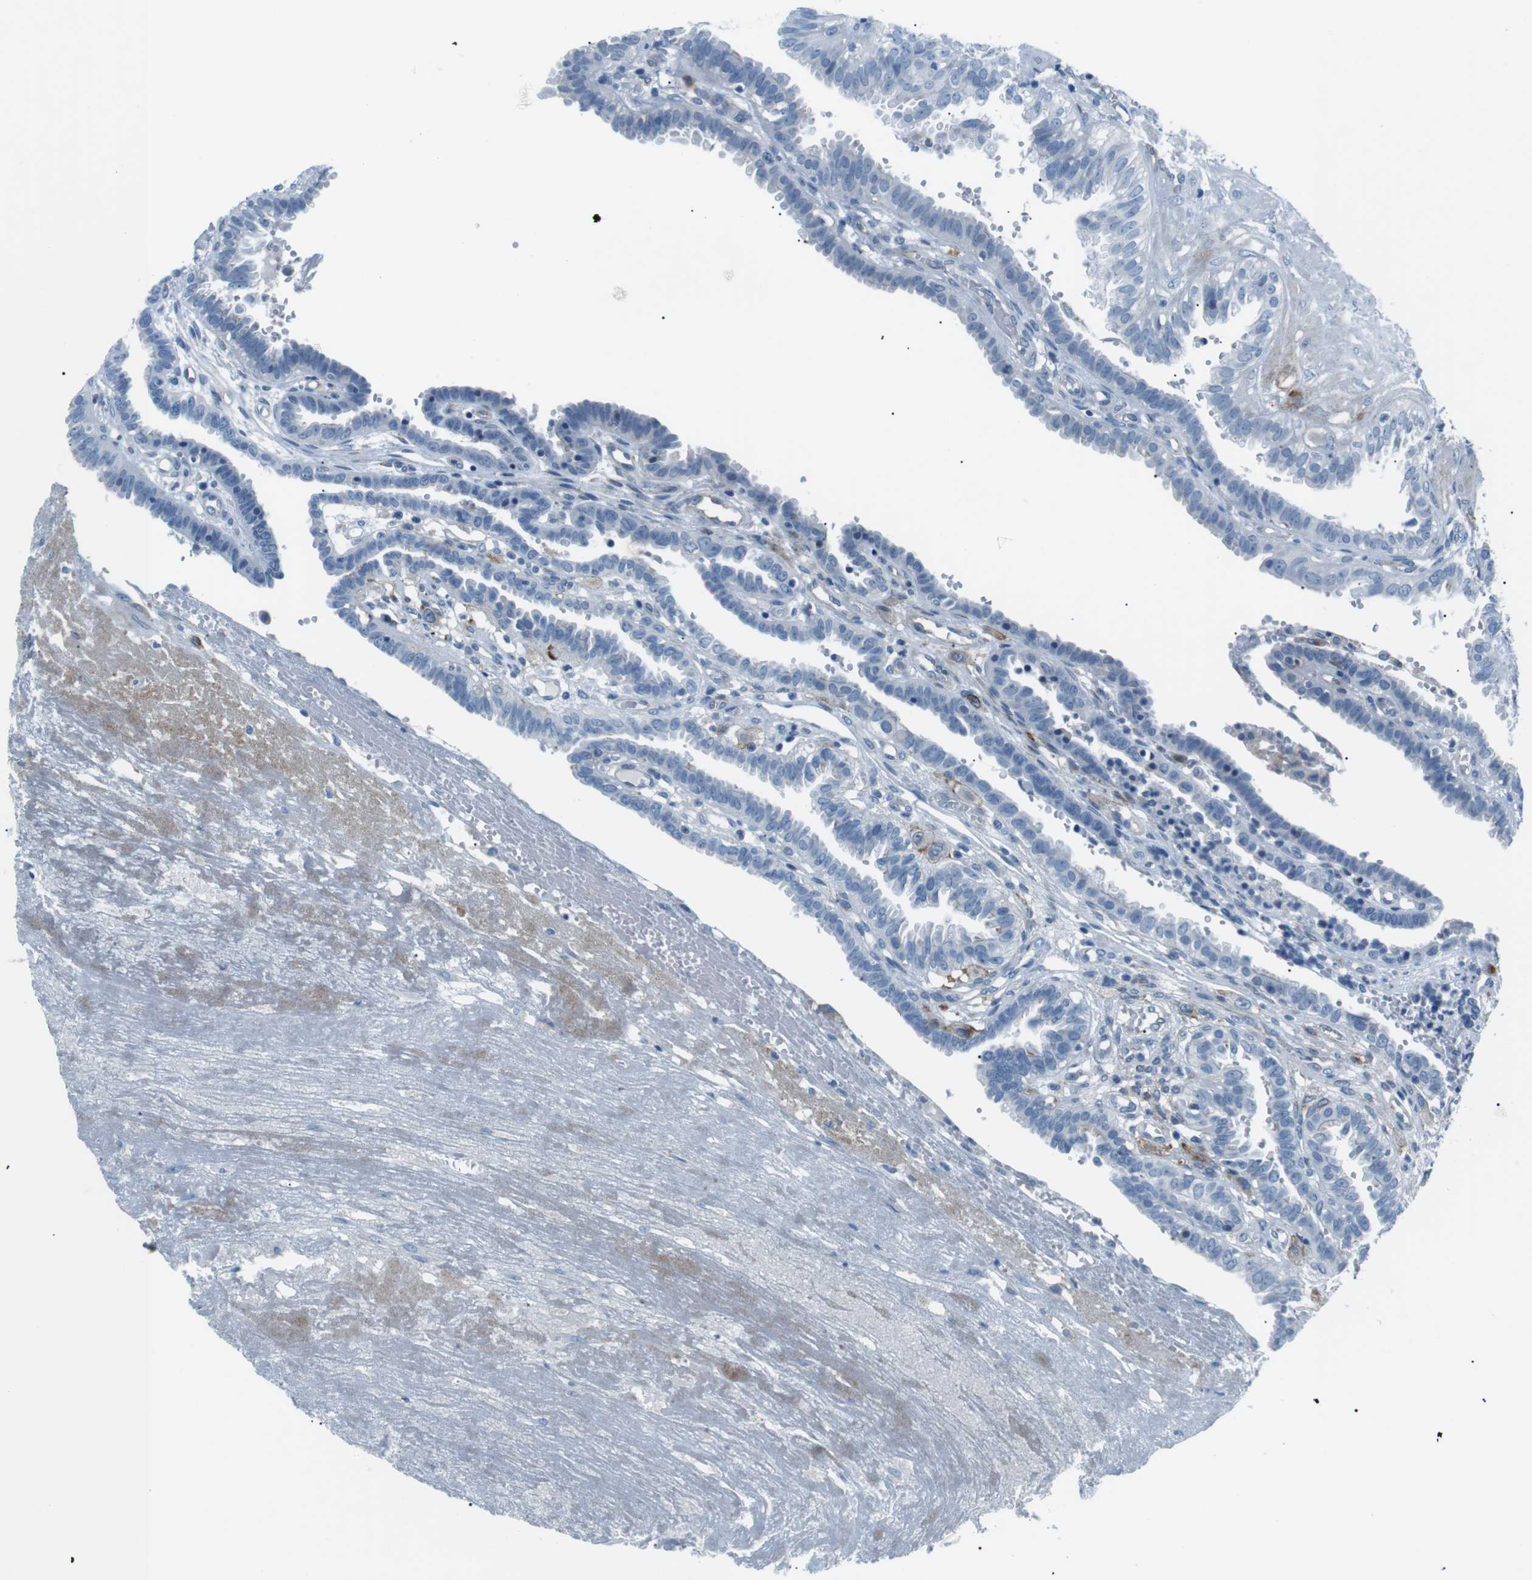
{"staining": {"intensity": "negative", "quantity": "none", "location": "none"}, "tissue": "fallopian tube", "cell_type": "Glandular cells", "image_type": "normal", "snomed": [{"axis": "morphology", "description": "Normal tissue, NOS"}, {"axis": "topography", "description": "Fallopian tube"}, {"axis": "topography", "description": "Placenta"}], "caption": "An image of fallopian tube stained for a protein reveals no brown staining in glandular cells.", "gene": "CSF2RA", "patient": {"sex": "female", "age": 34}}